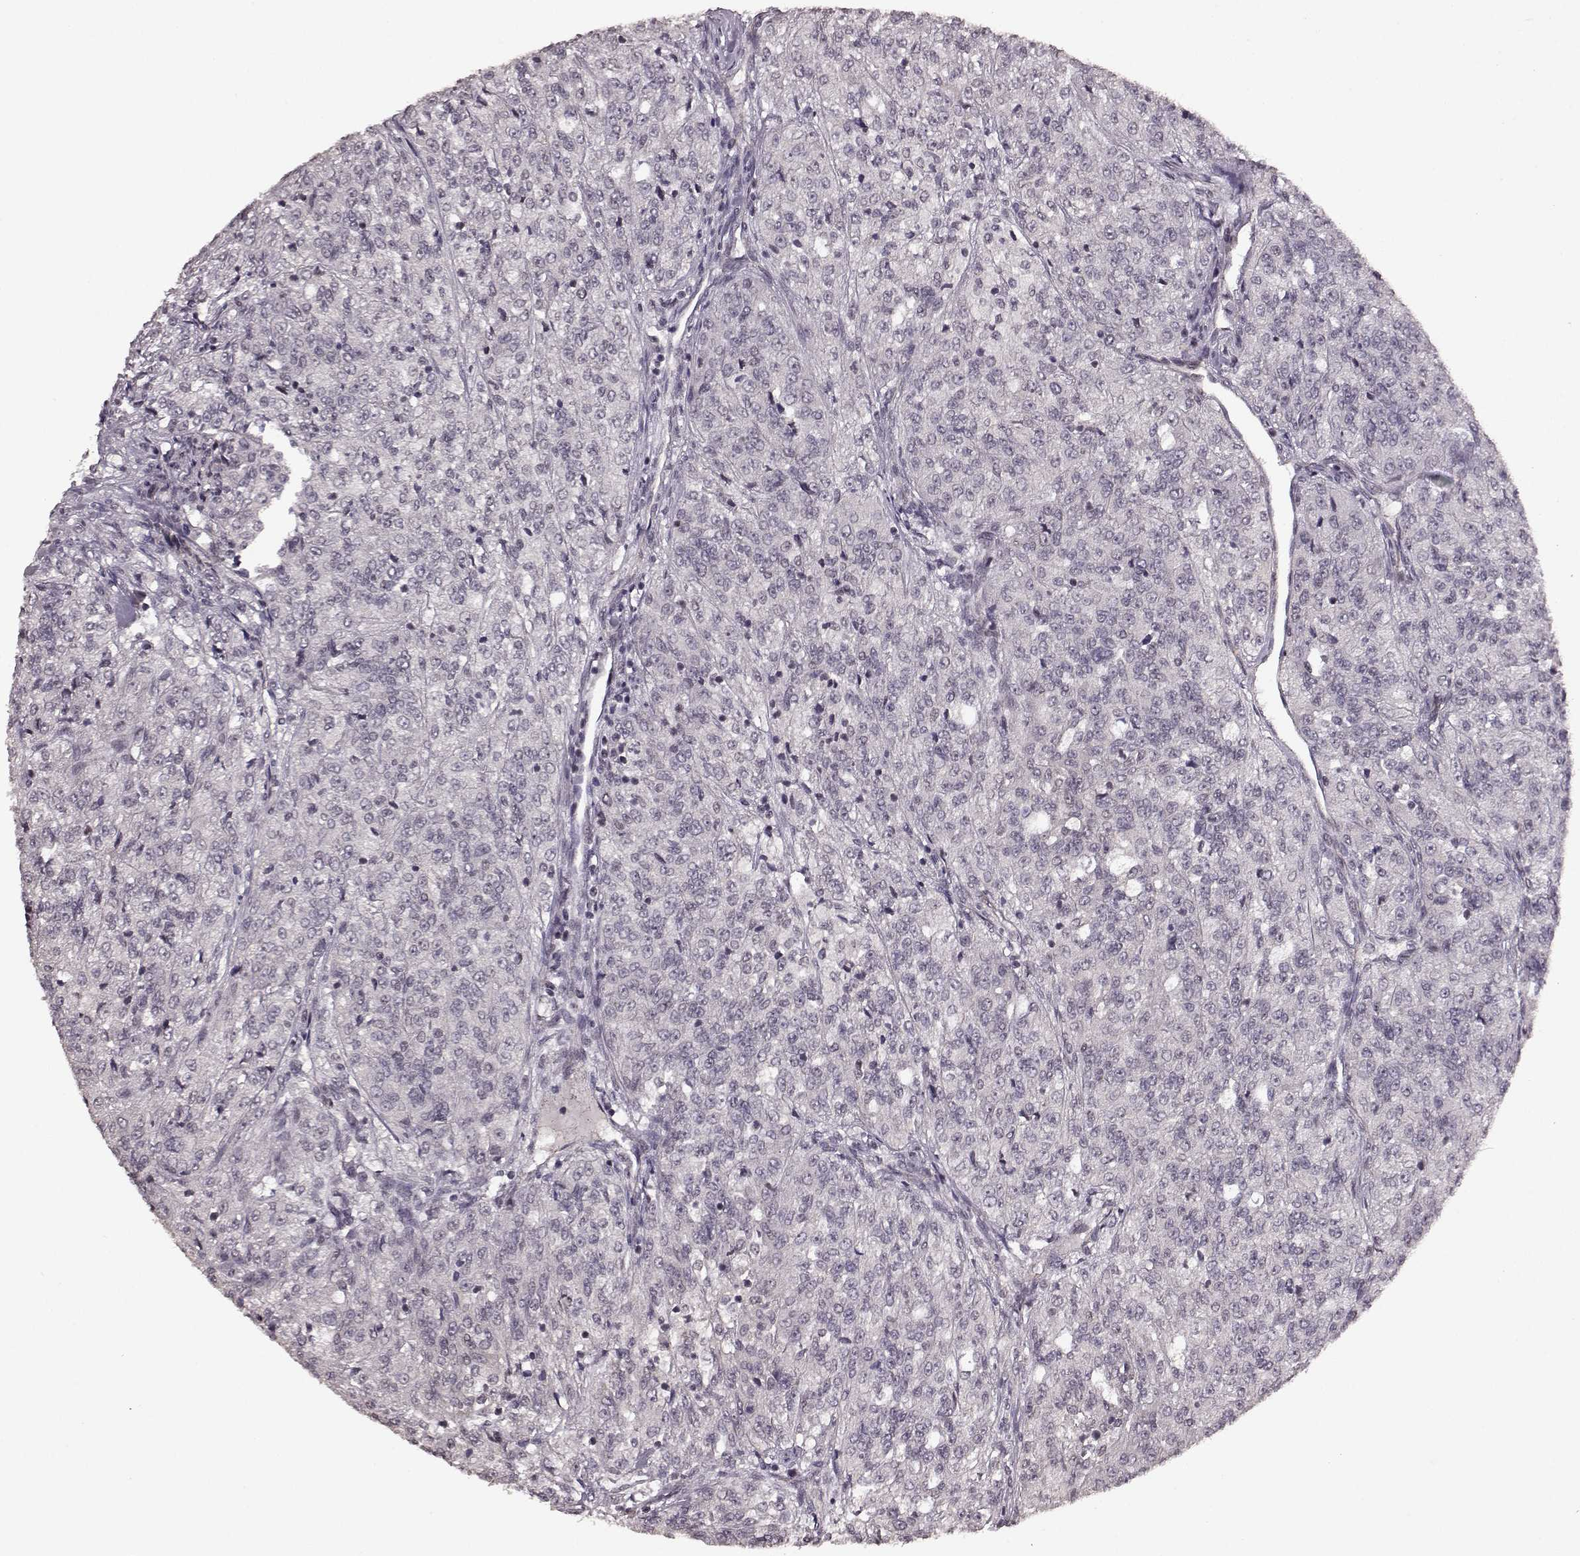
{"staining": {"intensity": "negative", "quantity": "none", "location": "none"}, "tissue": "renal cancer", "cell_type": "Tumor cells", "image_type": "cancer", "snomed": [{"axis": "morphology", "description": "Adenocarcinoma, NOS"}, {"axis": "topography", "description": "Kidney"}], "caption": "Tumor cells show no significant expression in renal adenocarcinoma.", "gene": "RRAGD", "patient": {"sex": "female", "age": 63}}